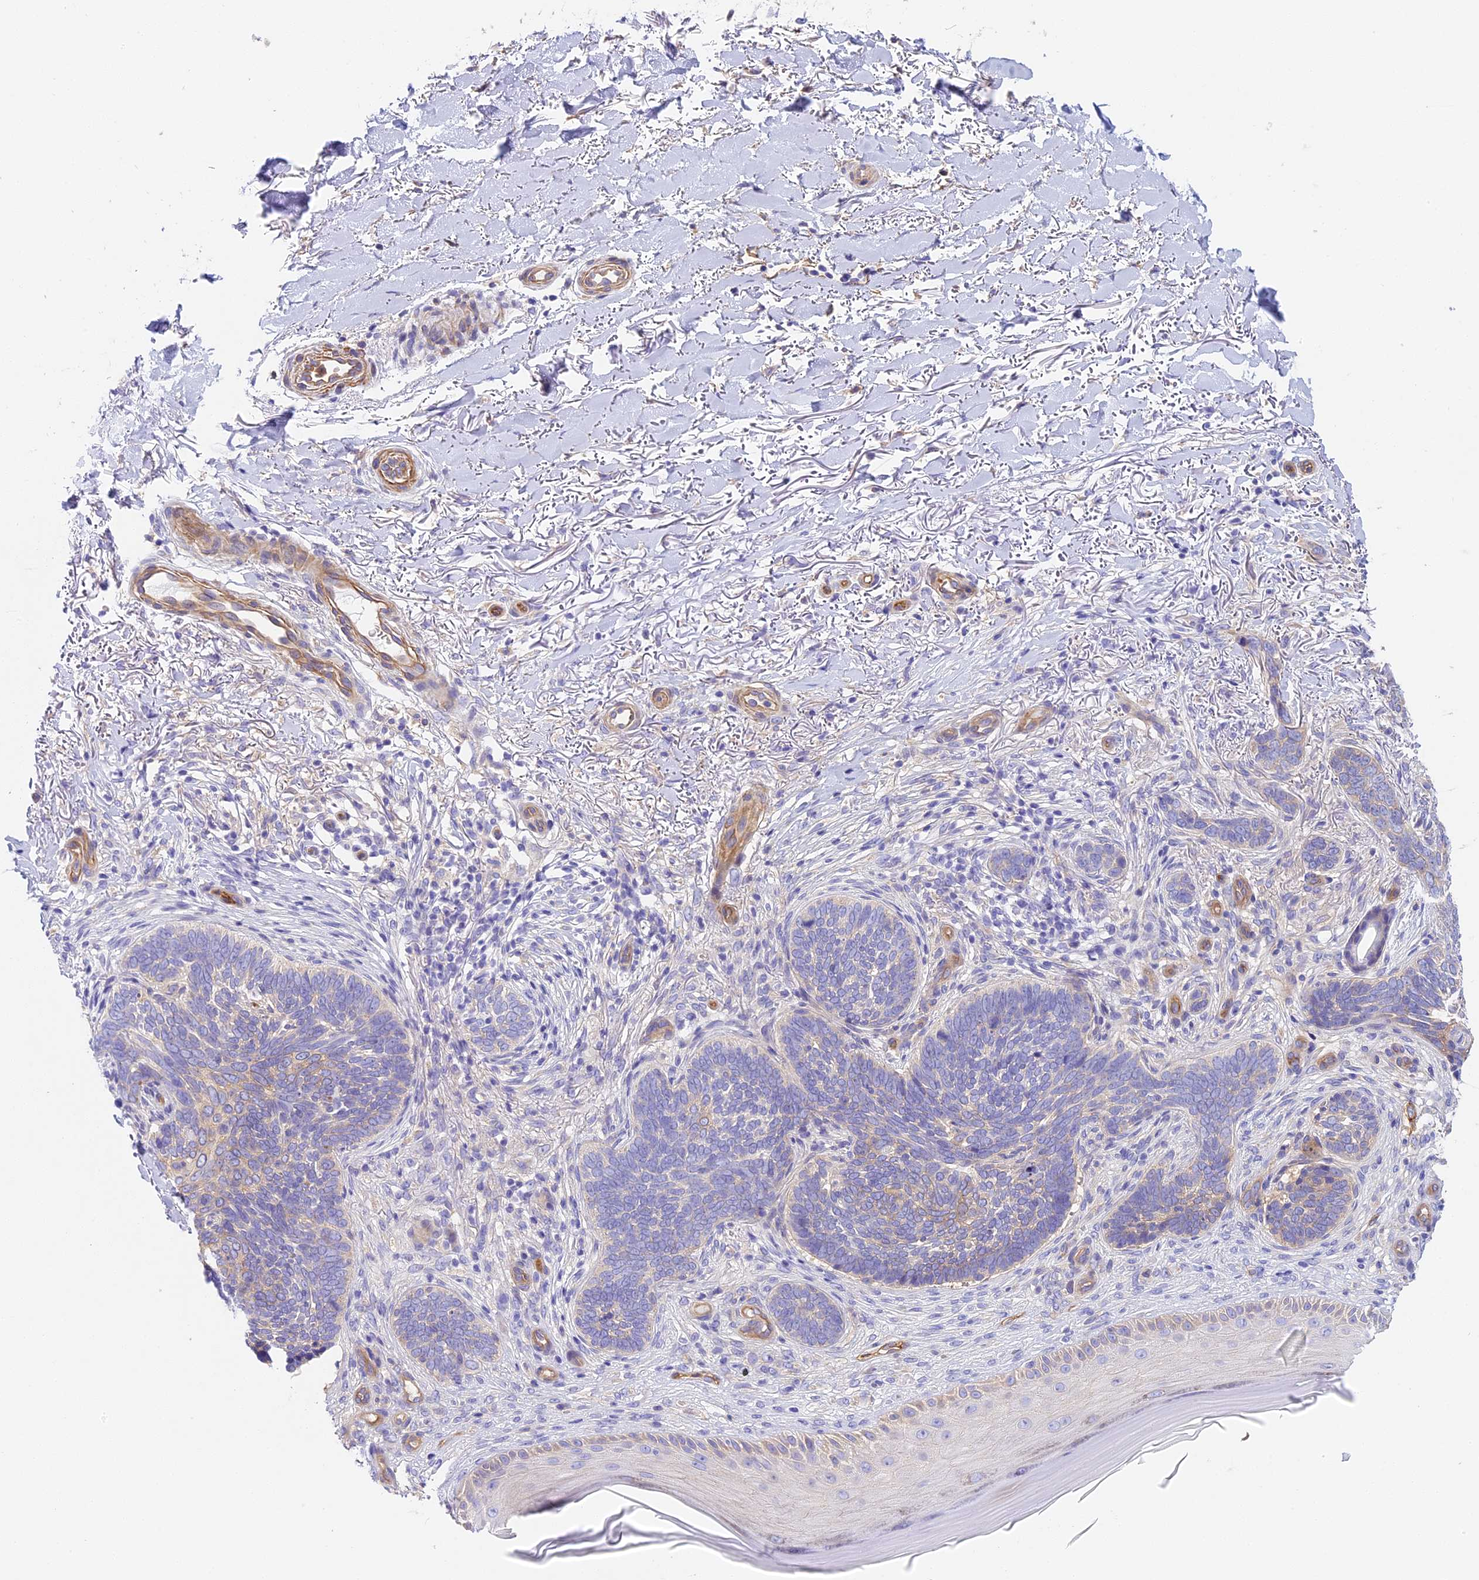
{"staining": {"intensity": "weak", "quantity": "<25%", "location": "cytoplasmic/membranous"}, "tissue": "skin cancer", "cell_type": "Tumor cells", "image_type": "cancer", "snomed": [{"axis": "morphology", "description": "Normal tissue, NOS"}, {"axis": "morphology", "description": "Basal cell carcinoma"}, {"axis": "topography", "description": "Skin"}], "caption": "There is no significant expression in tumor cells of skin basal cell carcinoma.", "gene": "HOMER3", "patient": {"sex": "female", "age": 67}}